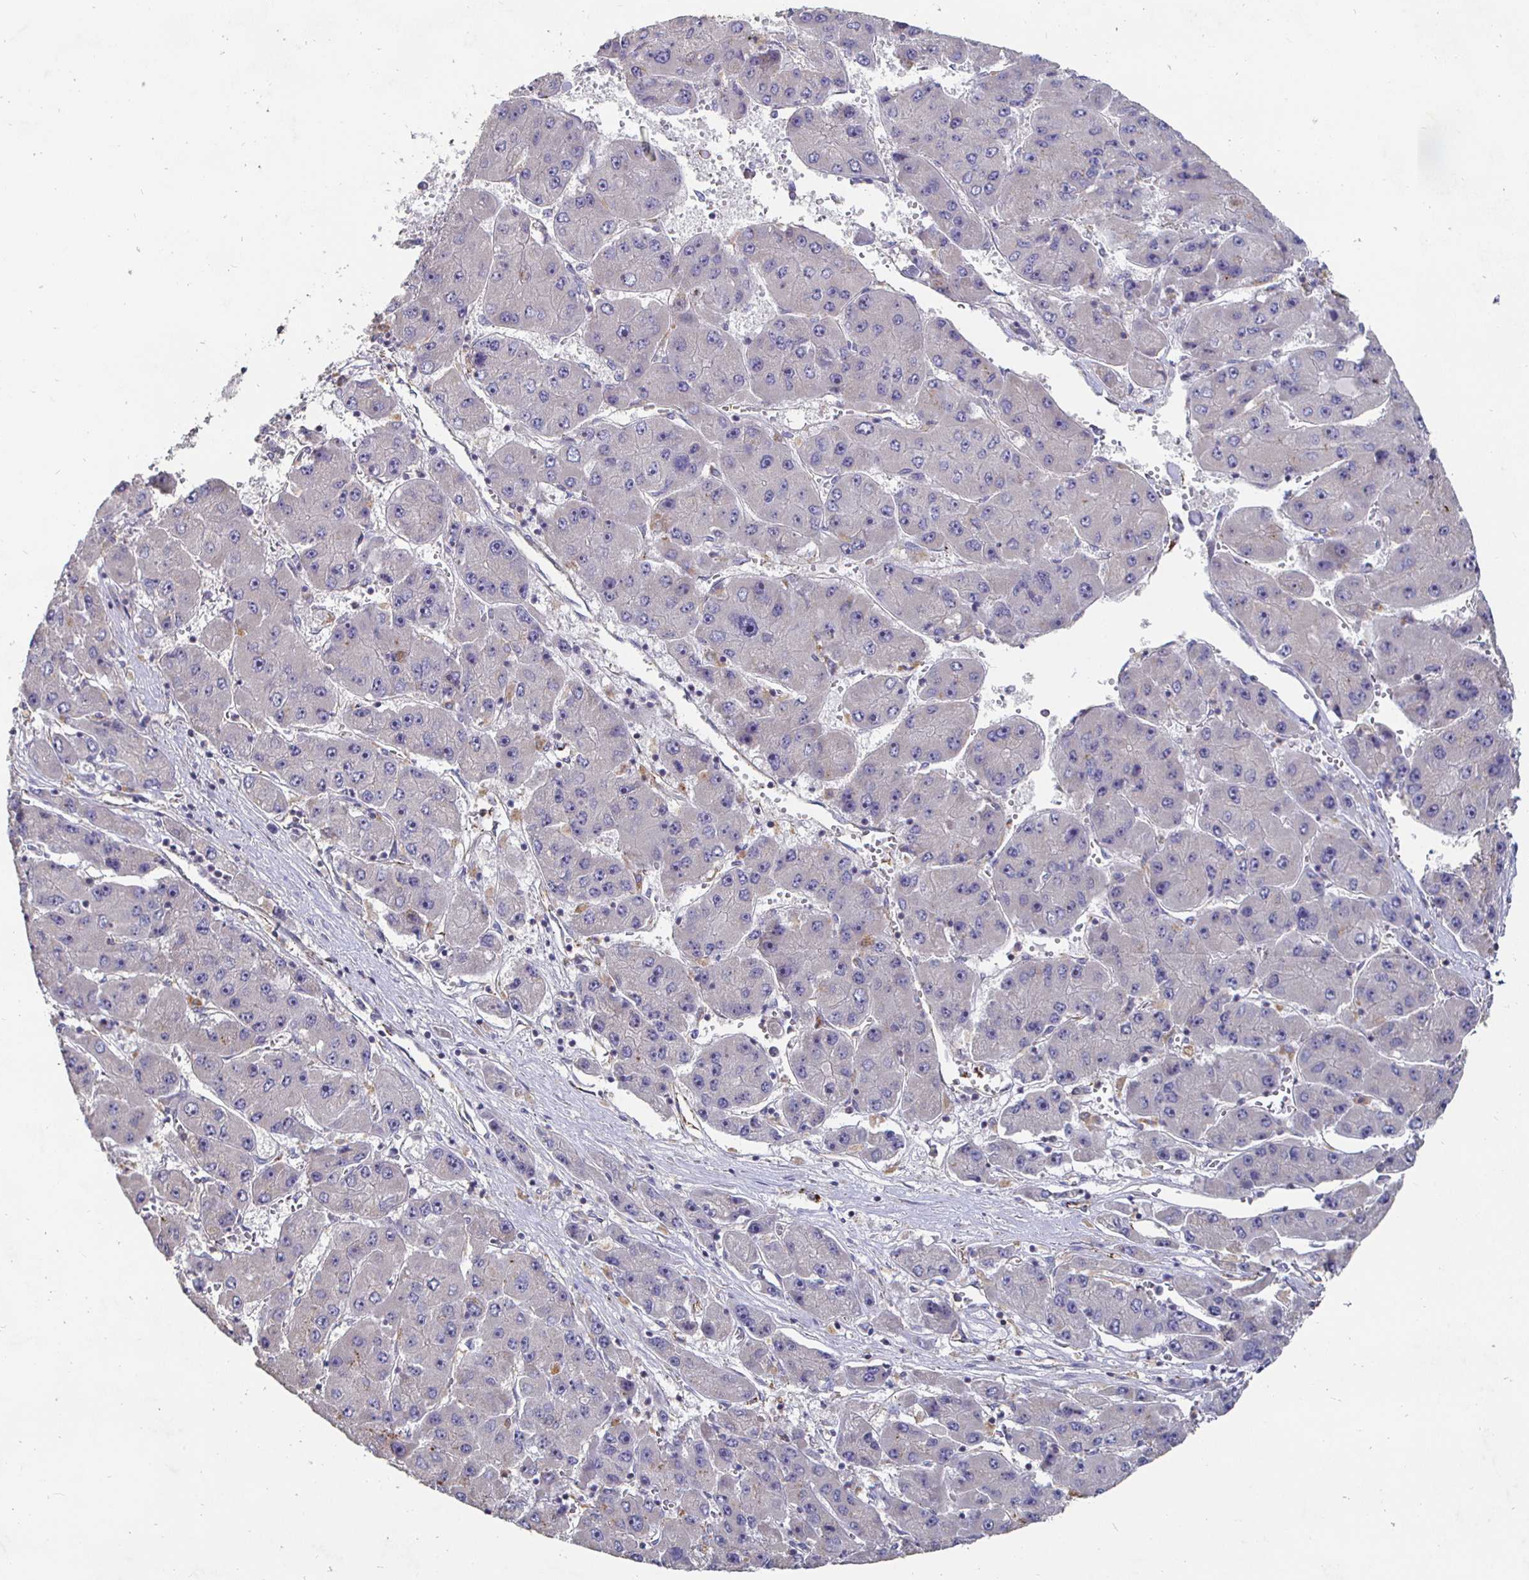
{"staining": {"intensity": "negative", "quantity": "none", "location": "none"}, "tissue": "liver cancer", "cell_type": "Tumor cells", "image_type": "cancer", "snomed": [{"axis": "morphology", "description": "Carcinoma, Hepatocellular, NOS"}, {"axis": "topography", "description": "Liver"}], "caption": "A photomicrograph of hepatocellular carcinoma (liver) stained for a protein displays no brown staining in tumor cells.", "gene": "NRSN1", "patient": {"sex": "female", "age": 61}}